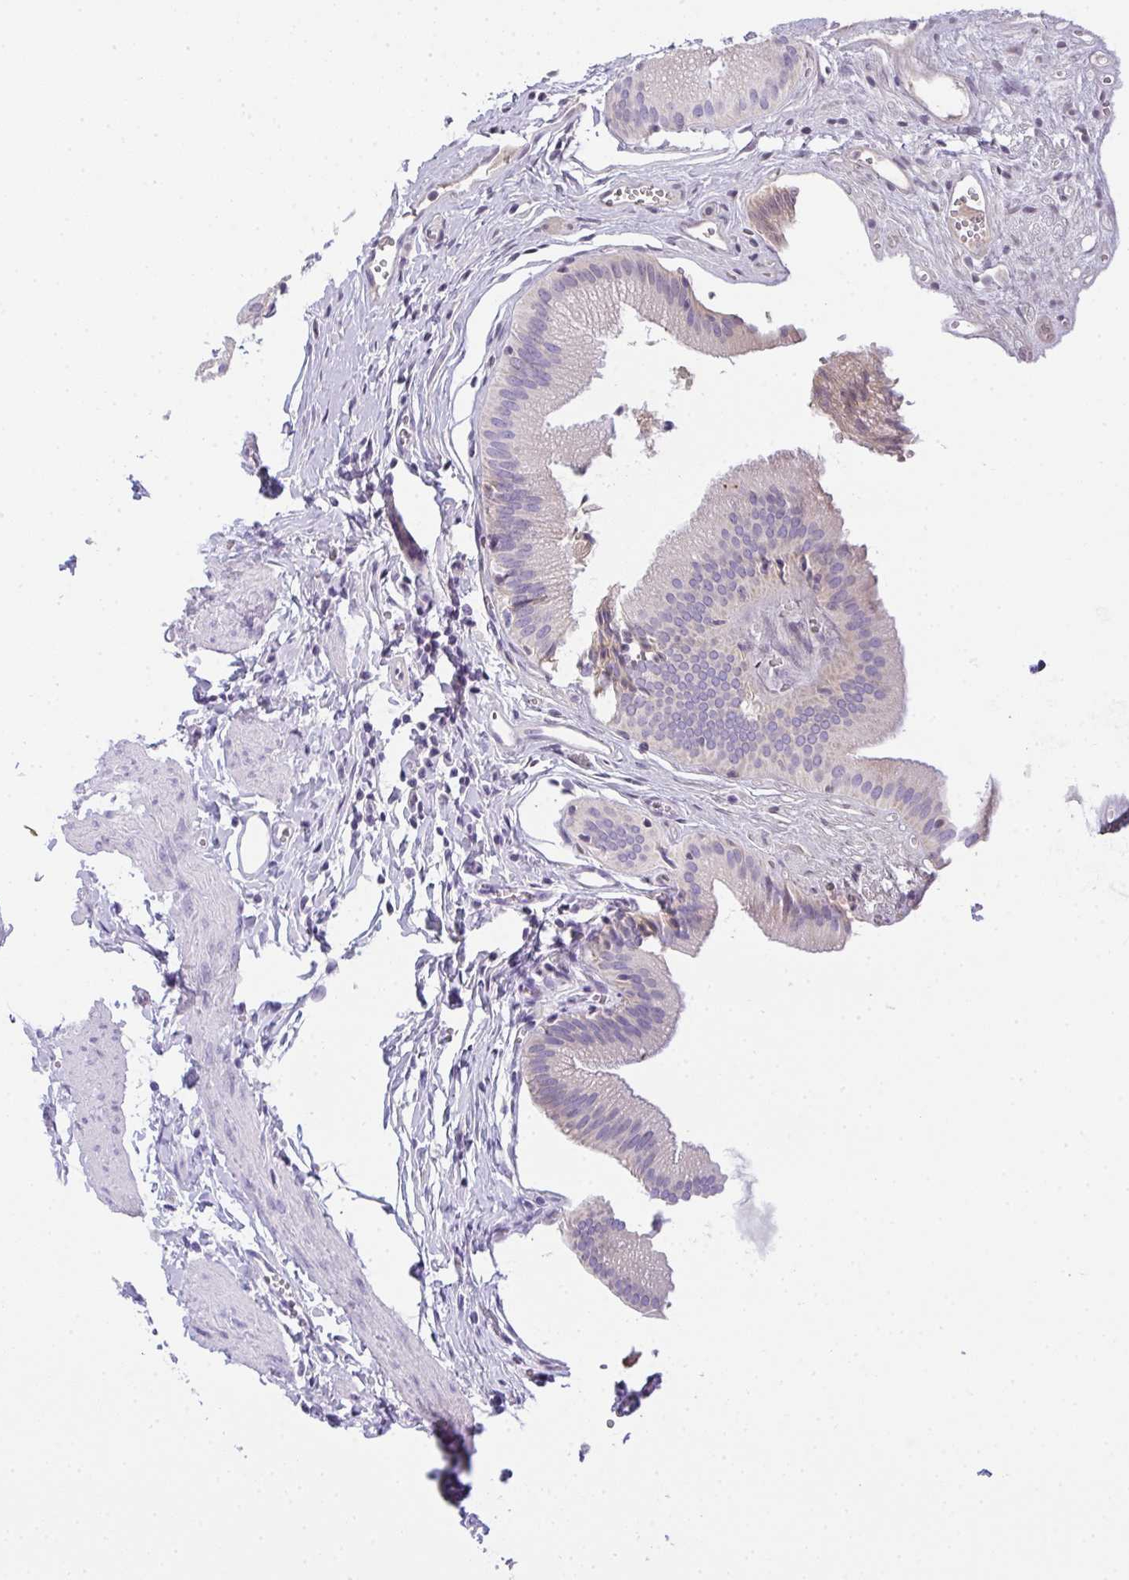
{"staining": {"intensity": "moderate", "quantity": "<25%", "location": "cytoplasmic/membranous,nuclear"}, "tissue": "gallbladder", "cell_type": "Glandular cells", "image_type": "normal", "snomed": [{"axis": "morphology", "description": "Normal tissue, NOS"}, {"axis": "topography", "description": "Gallbladder"}, {"axis": "topography", "description": "Peripheral nerve tissue"}], "caption": "High-magnification brightfield microscopy of benign gallbladder stained with DAB (brown) and counterstained with hematoxylin (blue). glandular cells exhibit moderate cytoplasmic/membranous,nuclear expression is present in approximately<25% of cells. Nuclei are stained in blue.", "gene": "COX7B", "patient": {"sex": "male", "age": 17}}